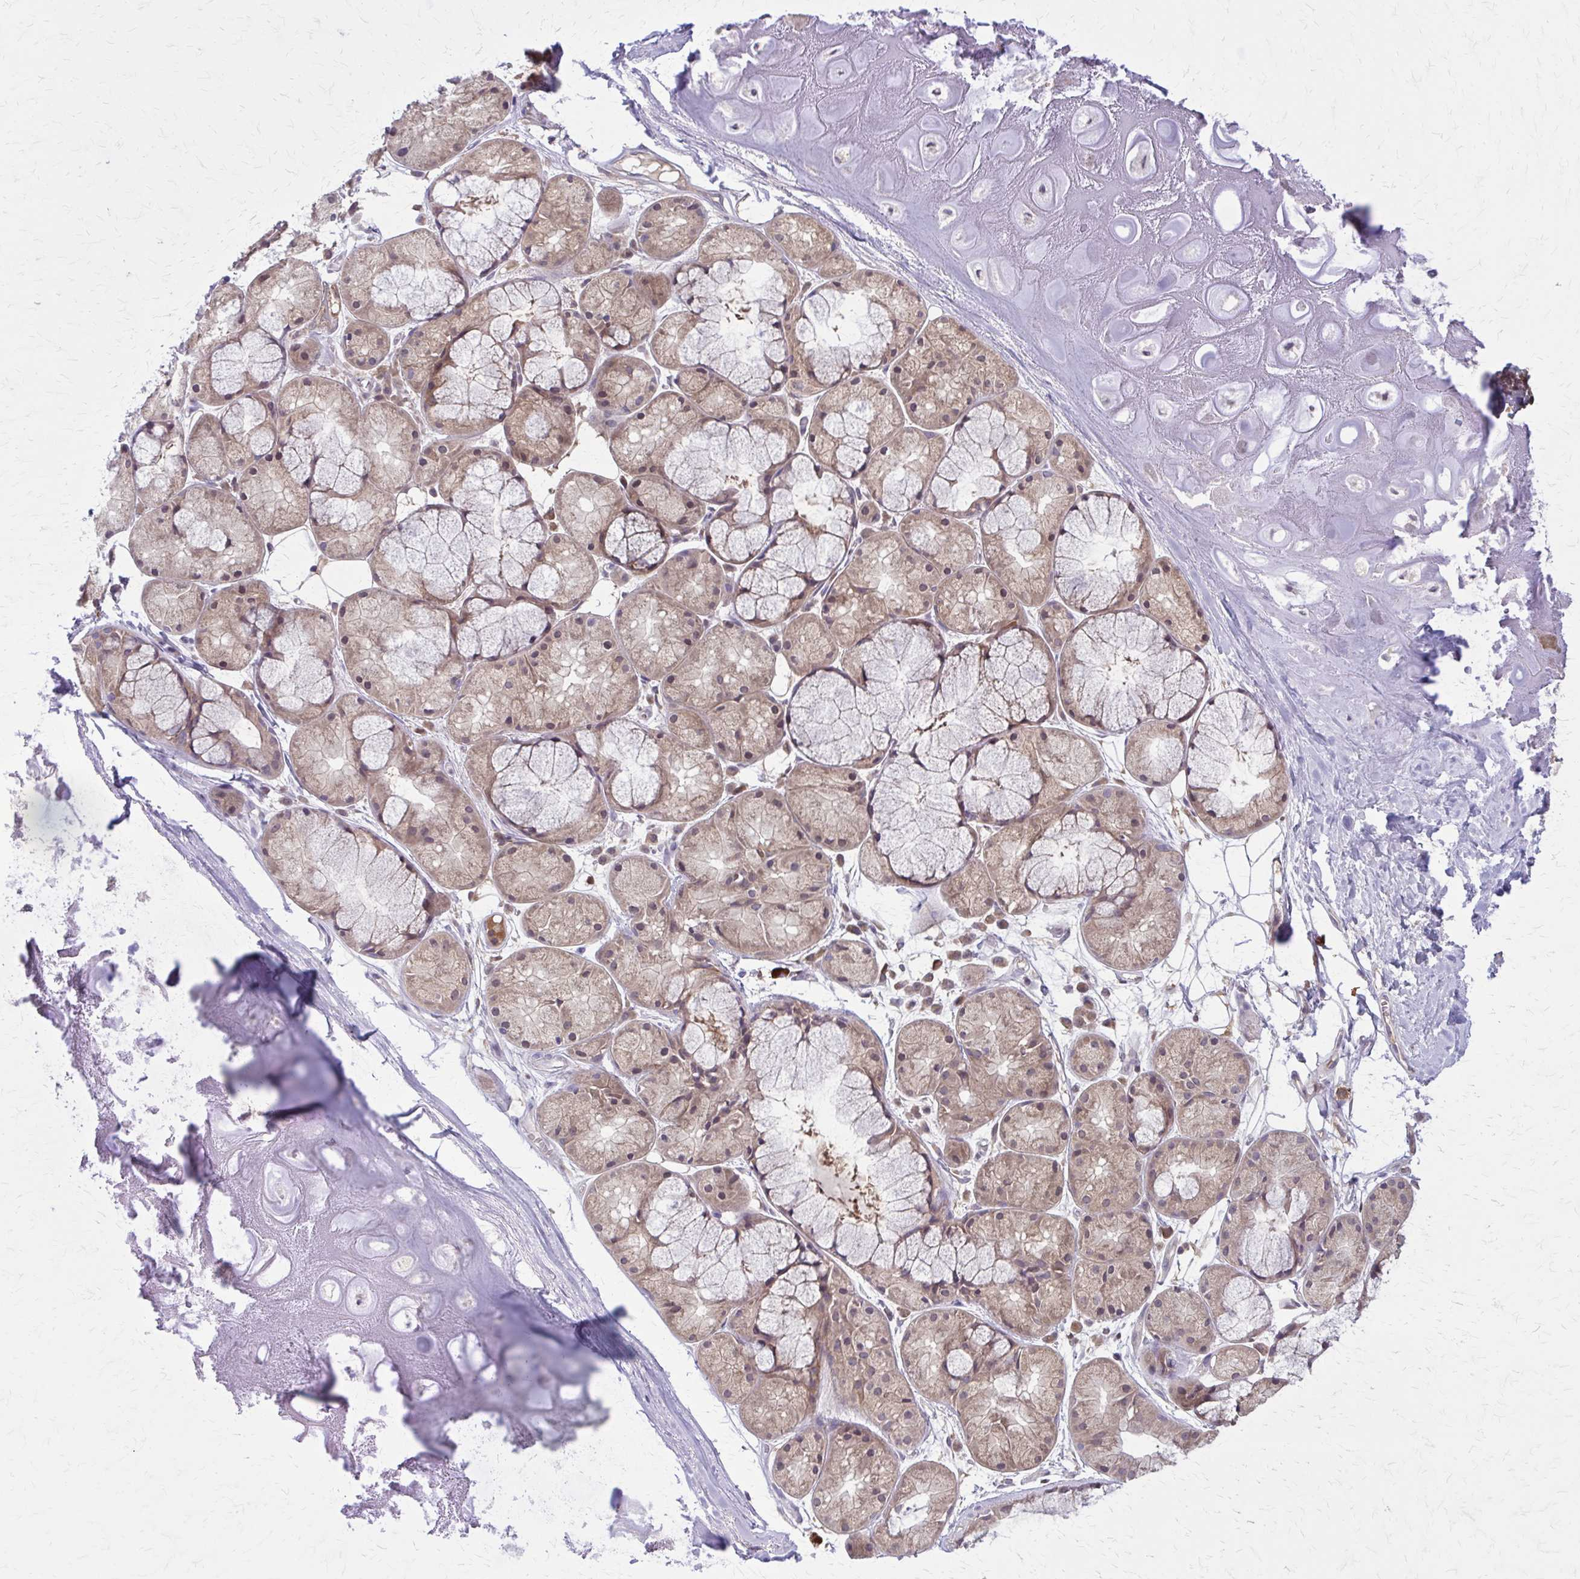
{"staining": {"intensity": "negative", "quantity": "none", "location": "none"}, "tissue": "adipose tissue", "cell_type": "Adipocytes", "image_type": "normal", "snomed": [{"axis": "morphology", "description": "Normal tissue, NOS"}, {"axis": "topography", "description": "Lymph node"}, {"axis": "topography", "description": "Cartilage tissue"}, {"axis": "topography", "description": "Nasopharynx"}], "caption": "Immunohistochemical staining of normal adipose tissue reveals no significant expression in adipocytes.", "gene": "NRBF2", "patient": {"sex": "male", "age": 63}}